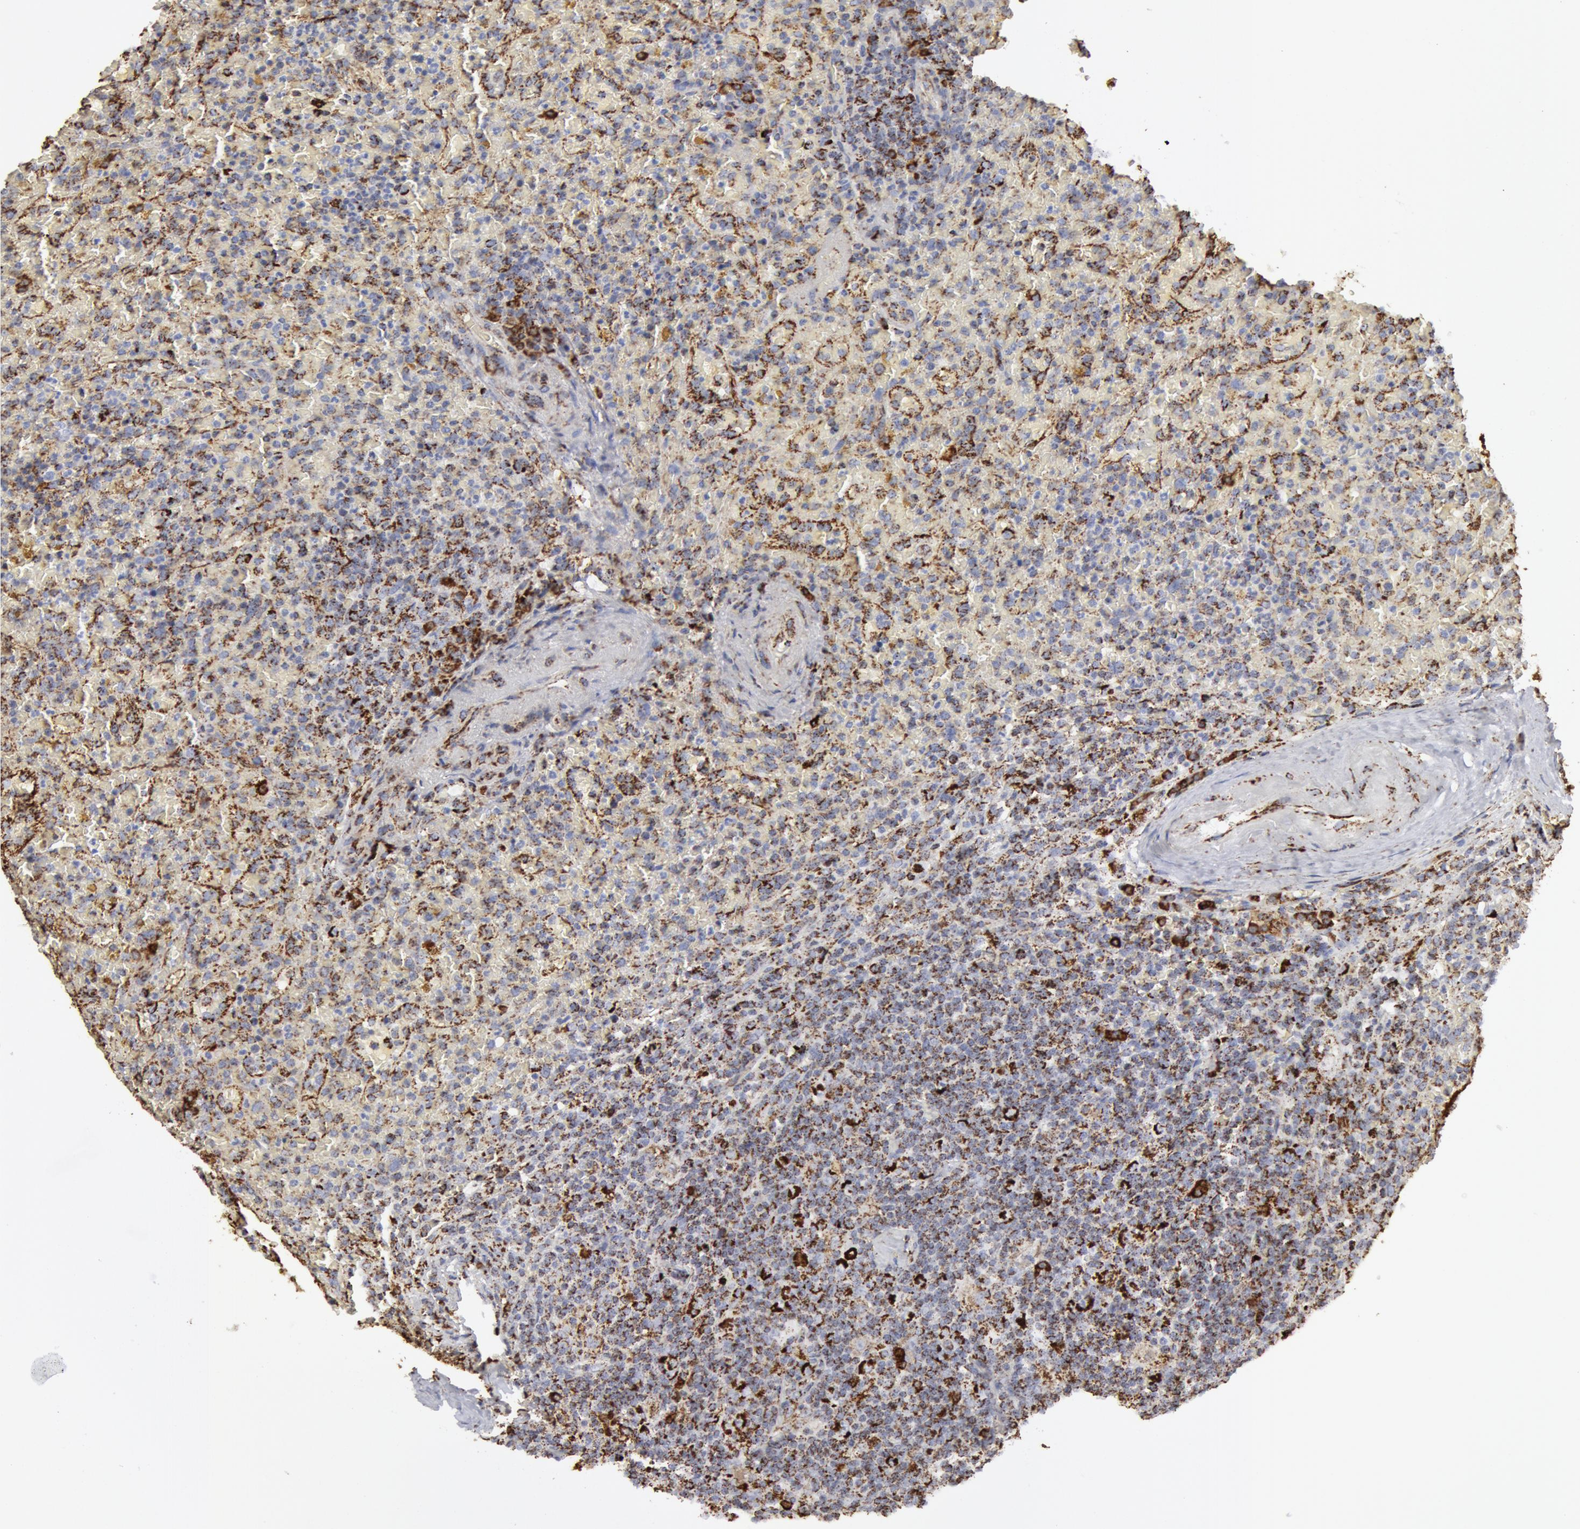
{"staining": {"intensity": "moderate", "quantity": "25%-75%", "location": "cytoplasmic/membranous"}, "tissue": "lymphoma", "cell_type": "Tumor cells", "image_type": "cancer", "snomed": [{"axis": "morphology", "description": "Malignant lymphoma, non-Hodgkin's type, High grade"}, {"axis": "topography", "description": "Spleen"}, {"axis": "topography", "description": "Lymph node"}], "caption": "Malignant lymphoma, non-Hodgkin's type (high-grade) stained with a brown dye shows moderate cytoplasmic/membranous positive positivity in approximately 25%-75% of tumor cells.", "gene": "ATP5F1B", "patient": {"sex": "female", "age": 70}}